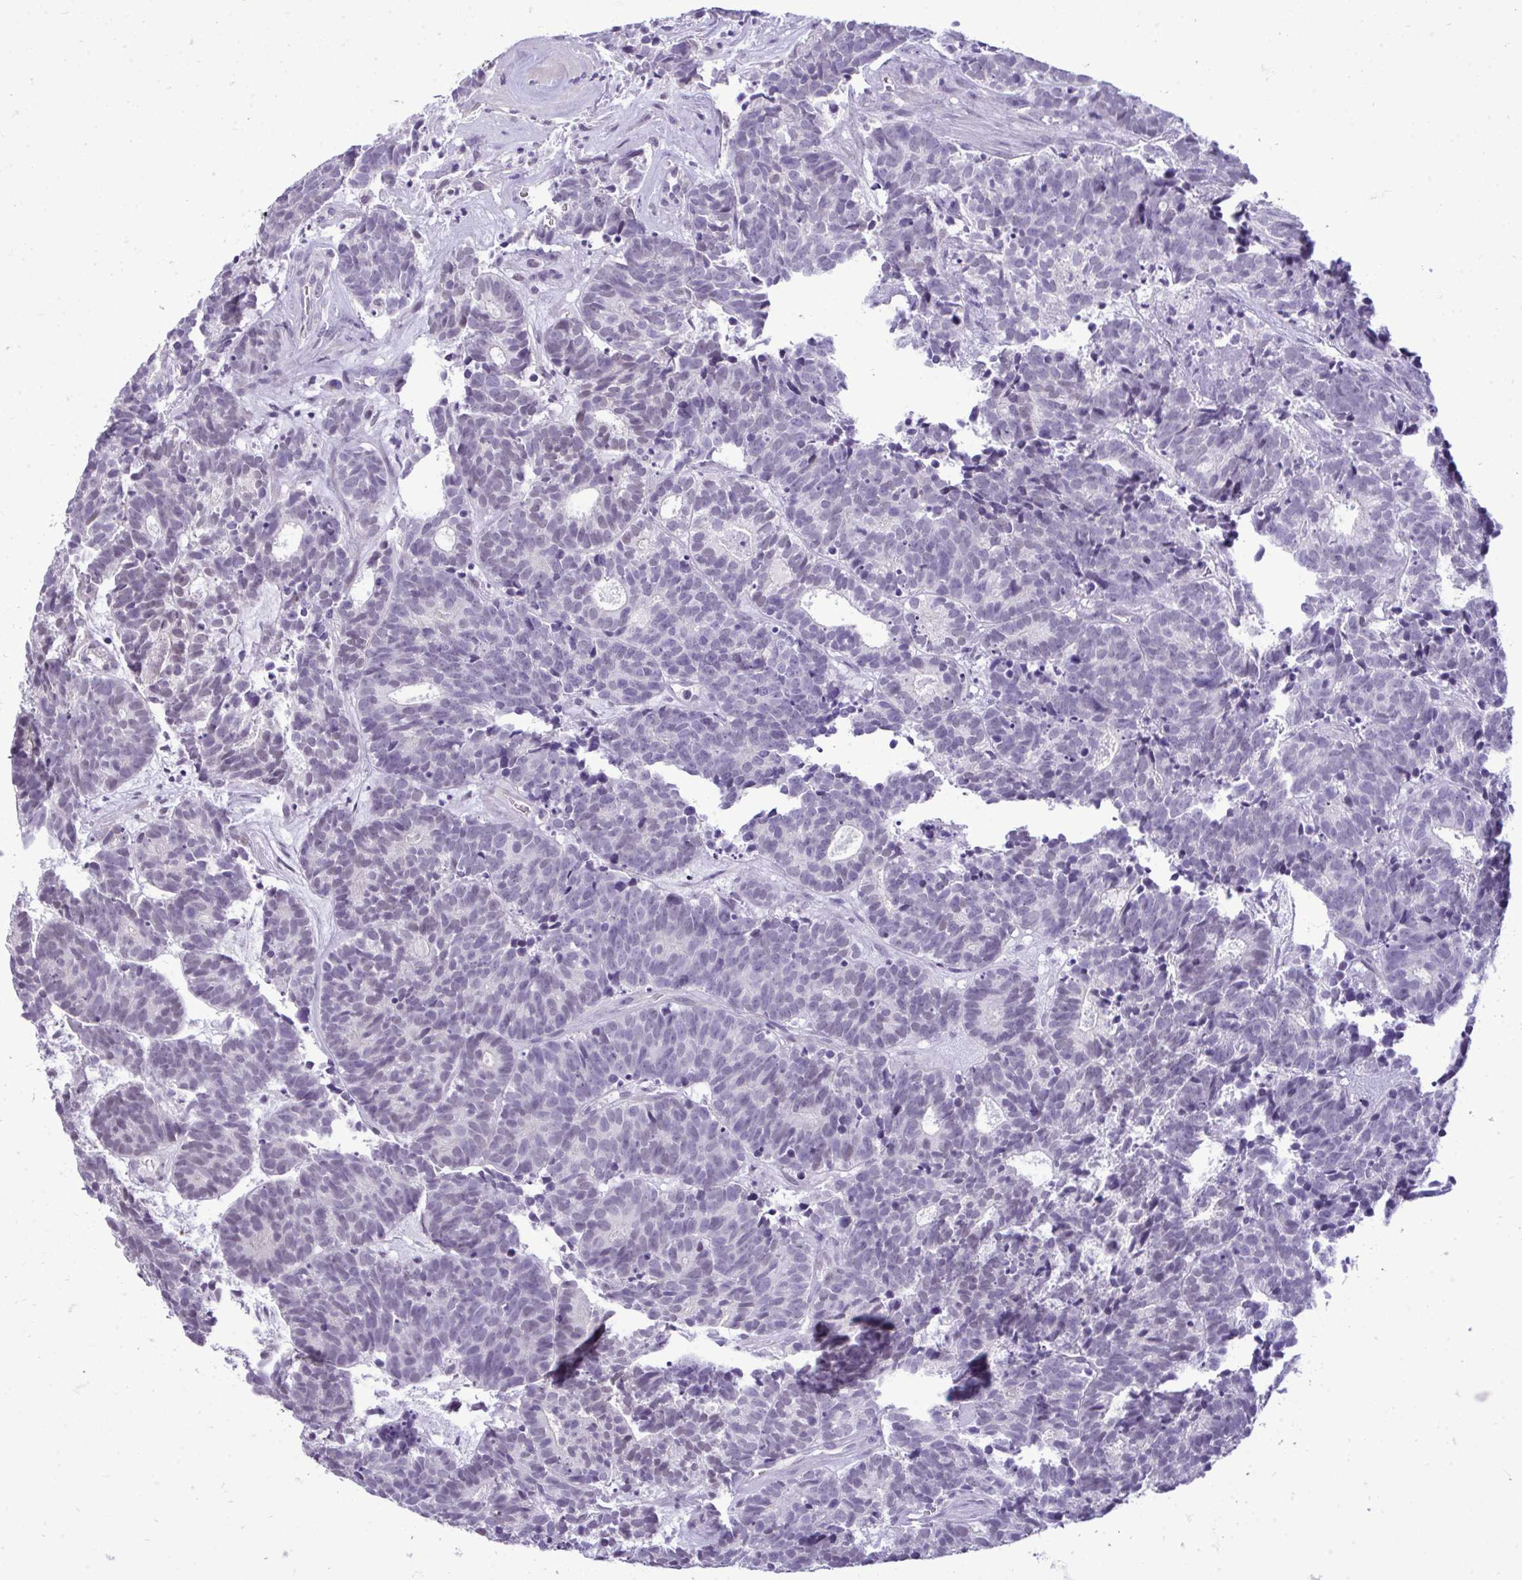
{"staining": {"intensity": "negative", "quantity": "none", "location": "none"}, "tissue": "head and neck cancer", "cell_type": "Tumor cells", "image_type": "cancer", "snomed": [{"axis": "morphology", "description": "Adenocarcinoma, NOS"}, {"axis": "topography", "description": "Head-Neck"}], "caption": "Human adenocarcinoma (head and neck) stained for a protein using immunohistochemistry displays no positivity in tumor cells.", "gene": "PRM2", "patient": {"sex": "female", "age": 81}}